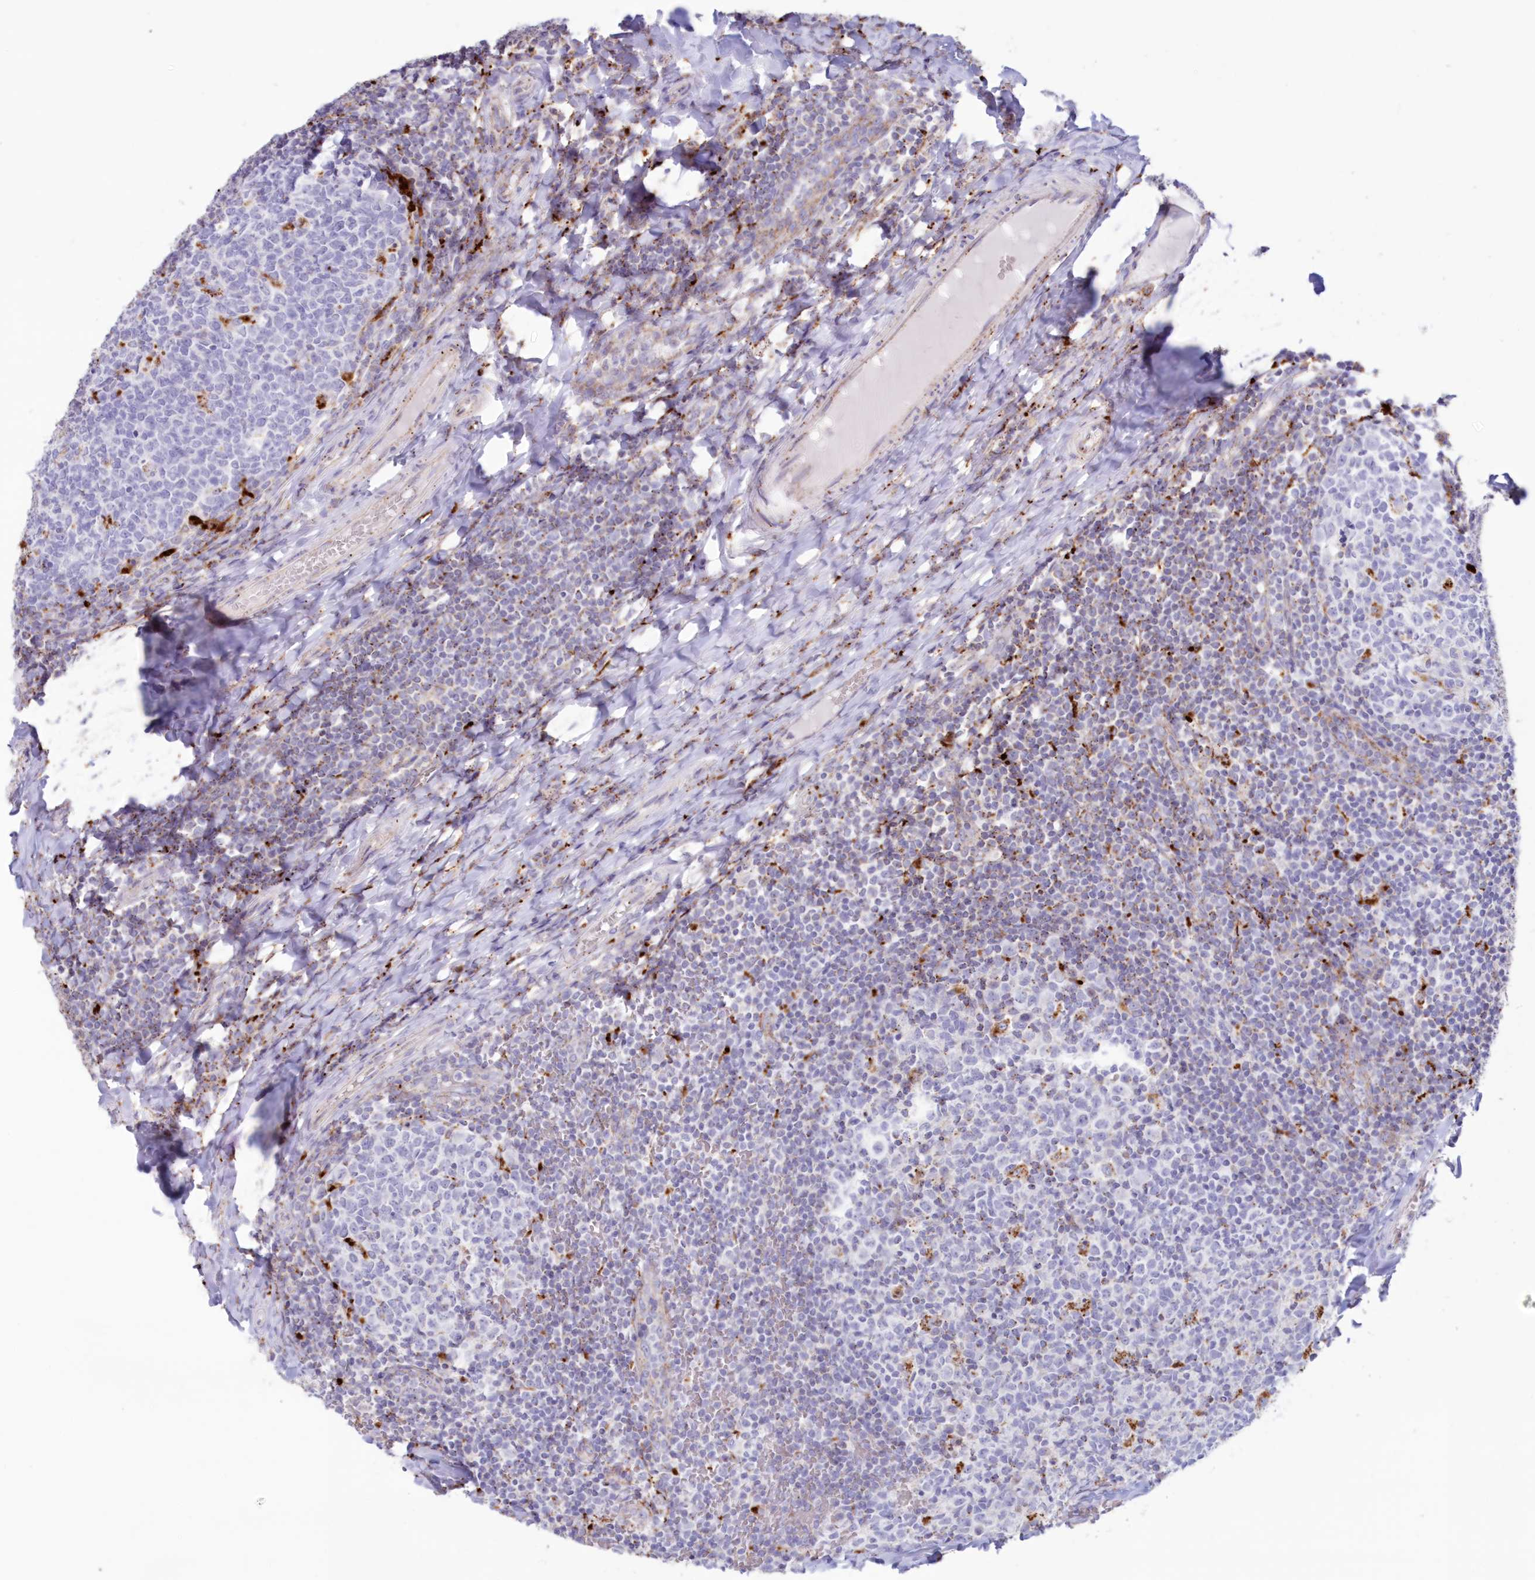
{"staining": {"intensity": "moderate", "quantity": "<25%", "location": "cytoplasmic/membranous"}, "tissue": "tonsil", "cell_type": "Germinal center cells", "image_type": "normal", "snomed": [{"axis": "morphology", "description": "Normal tissue, NOS"}, {"axis": "topography", "description": "Tonsil"}], "caption": "Immunohistochemistry (IHC) of normal tonsil displays low levels of moderate cytoplasmic/membranous staining in about <25% of germinal center cells.", "gene": "TPP1", "patient": {"sex": "female", "age": 19}}